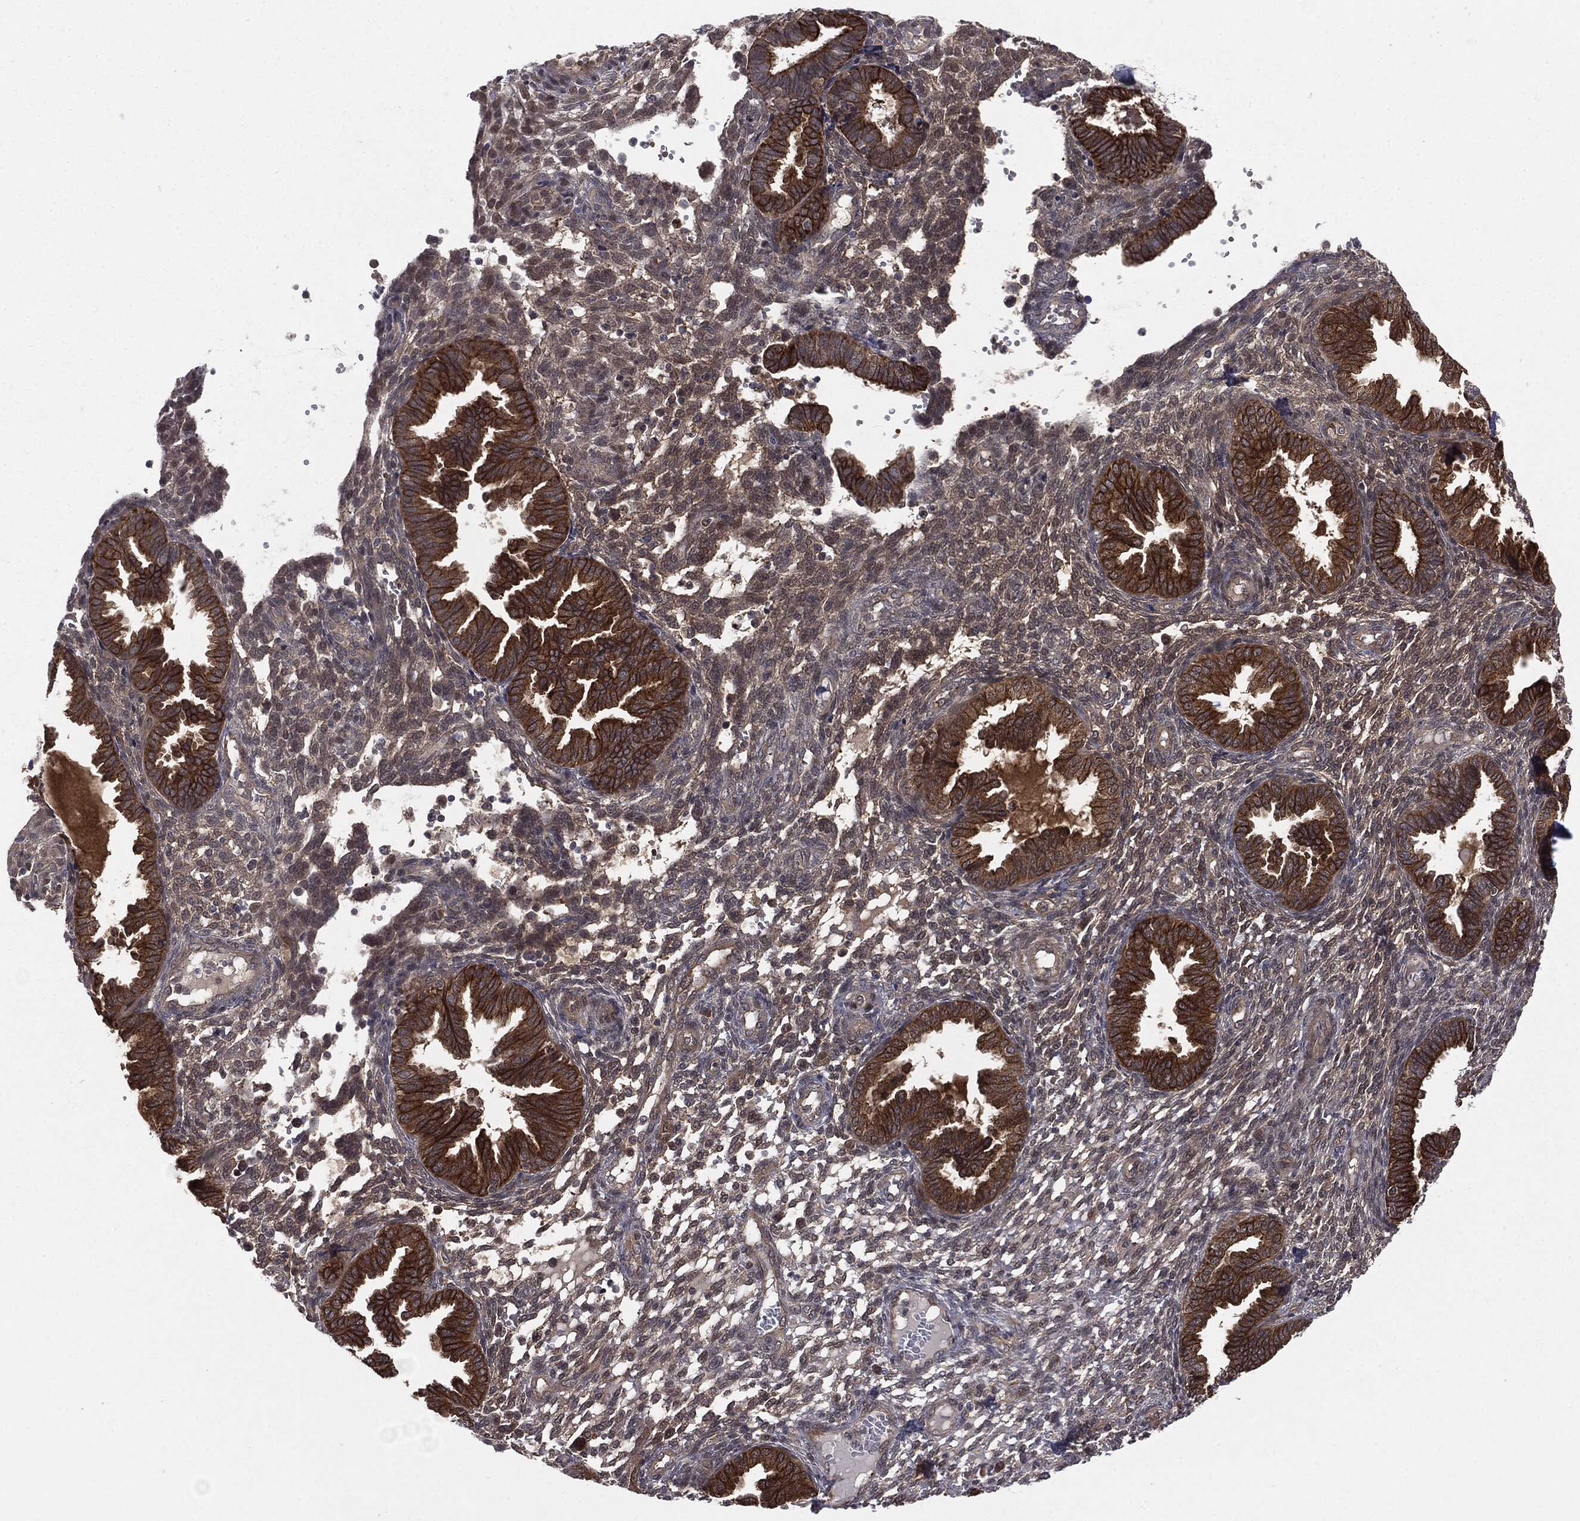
{"staining": {"intensity": "negative", "quantity": "none", "location": "none"}, "tissue": "endometrium", "cell_type": "Cells in endometrial stroma", "image_type": "normal", "snomed": [{"axis": "morphology", "description": "Normal tissue, NOS"}, {"axis": "topography", "description": "Endometrium"}], "caption": "The image demonstrates no significant expression in cells in endometrial stroma of endometrium.", "gene": "KRT7", "patient": {"sex": "female", "age": 42}}